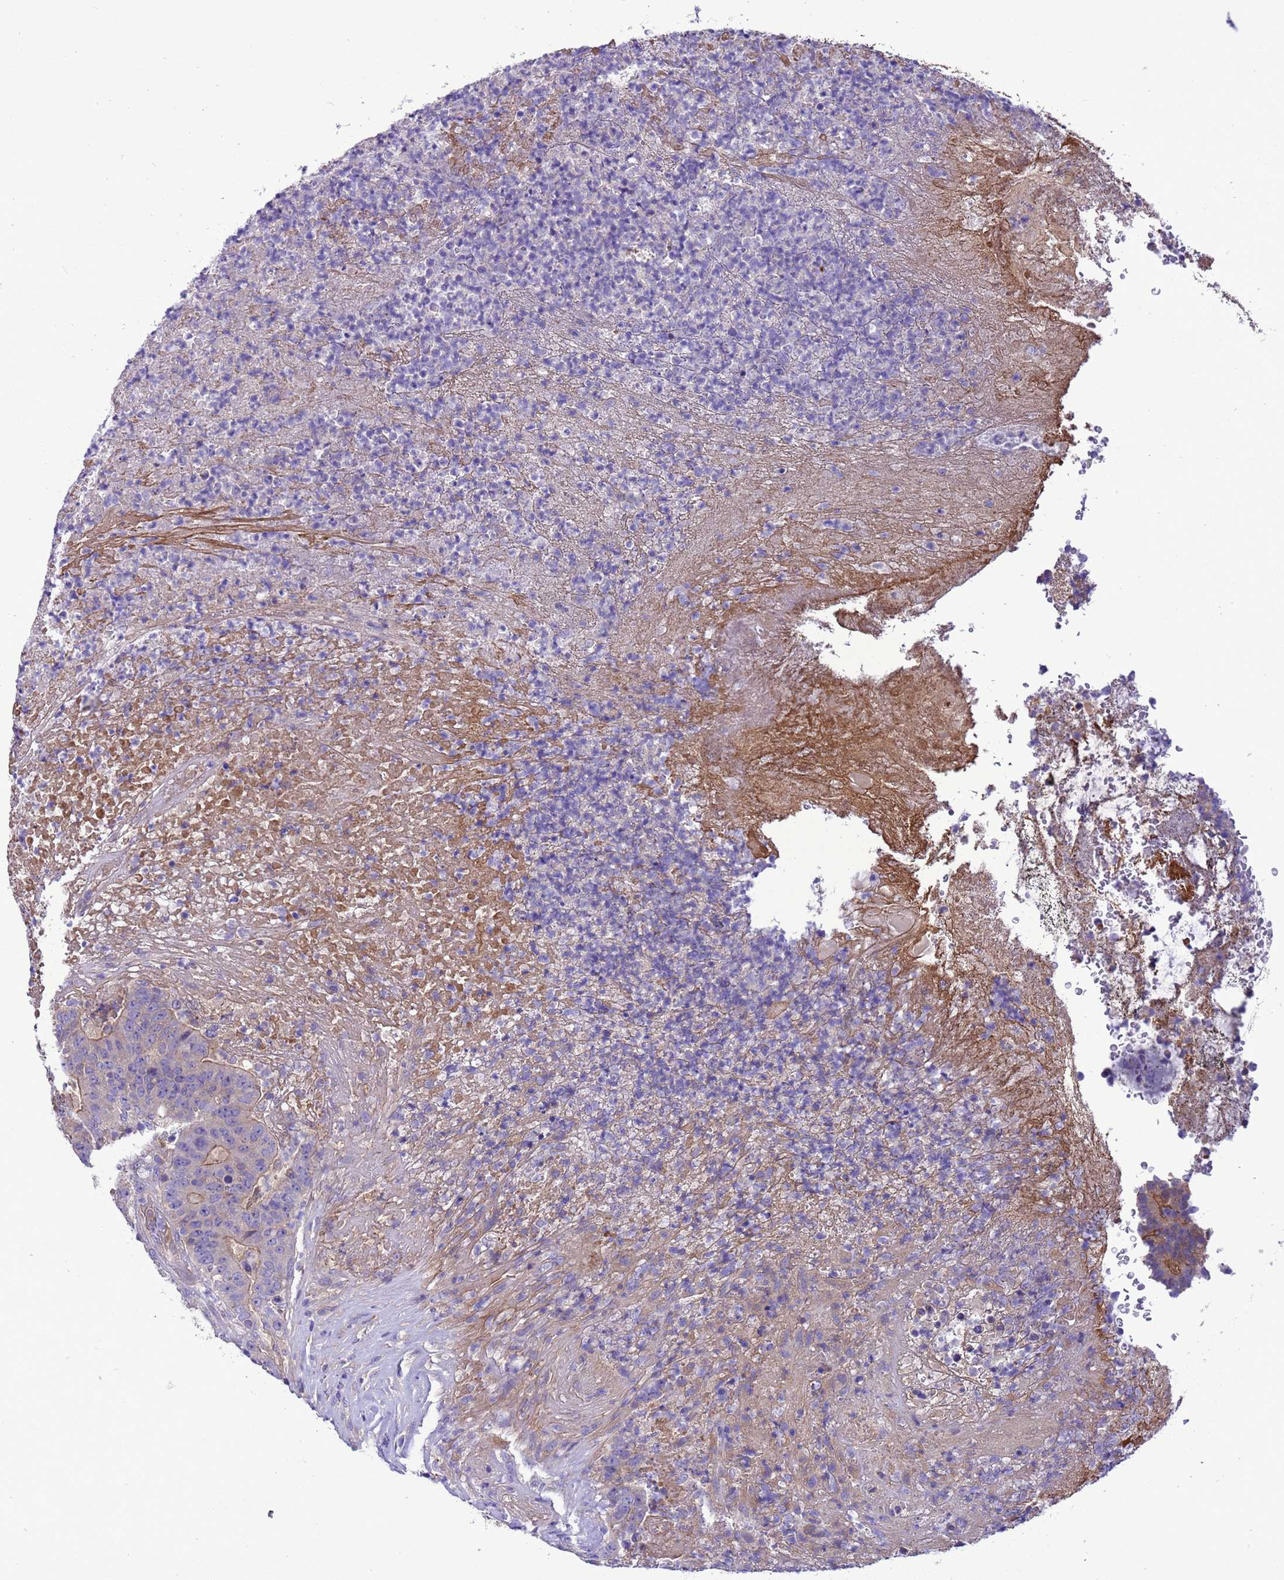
{"staining": {"intensity": "weak", "quantity": "25%-75%", "location": "cytoplasmic/membranous"}, "tissue": "colorectal cancer", "cell_type": "Tumor cells", "image_type": "cancer", "snomed": [{"axis": "morphology", "description": "Adenocarcinoma, NOS"}, {"axis": "topography", "description": "Colon"}], "caption": "Immunohistochemistry (IHC) (DAB) staining of human colorectal cancer reveals weak cytoplasmic/membranous protein staining in approximately 25%-75% of tumor cells.", "gene": "RABEP2", "patient": {"sex": "female", "age": 75}}